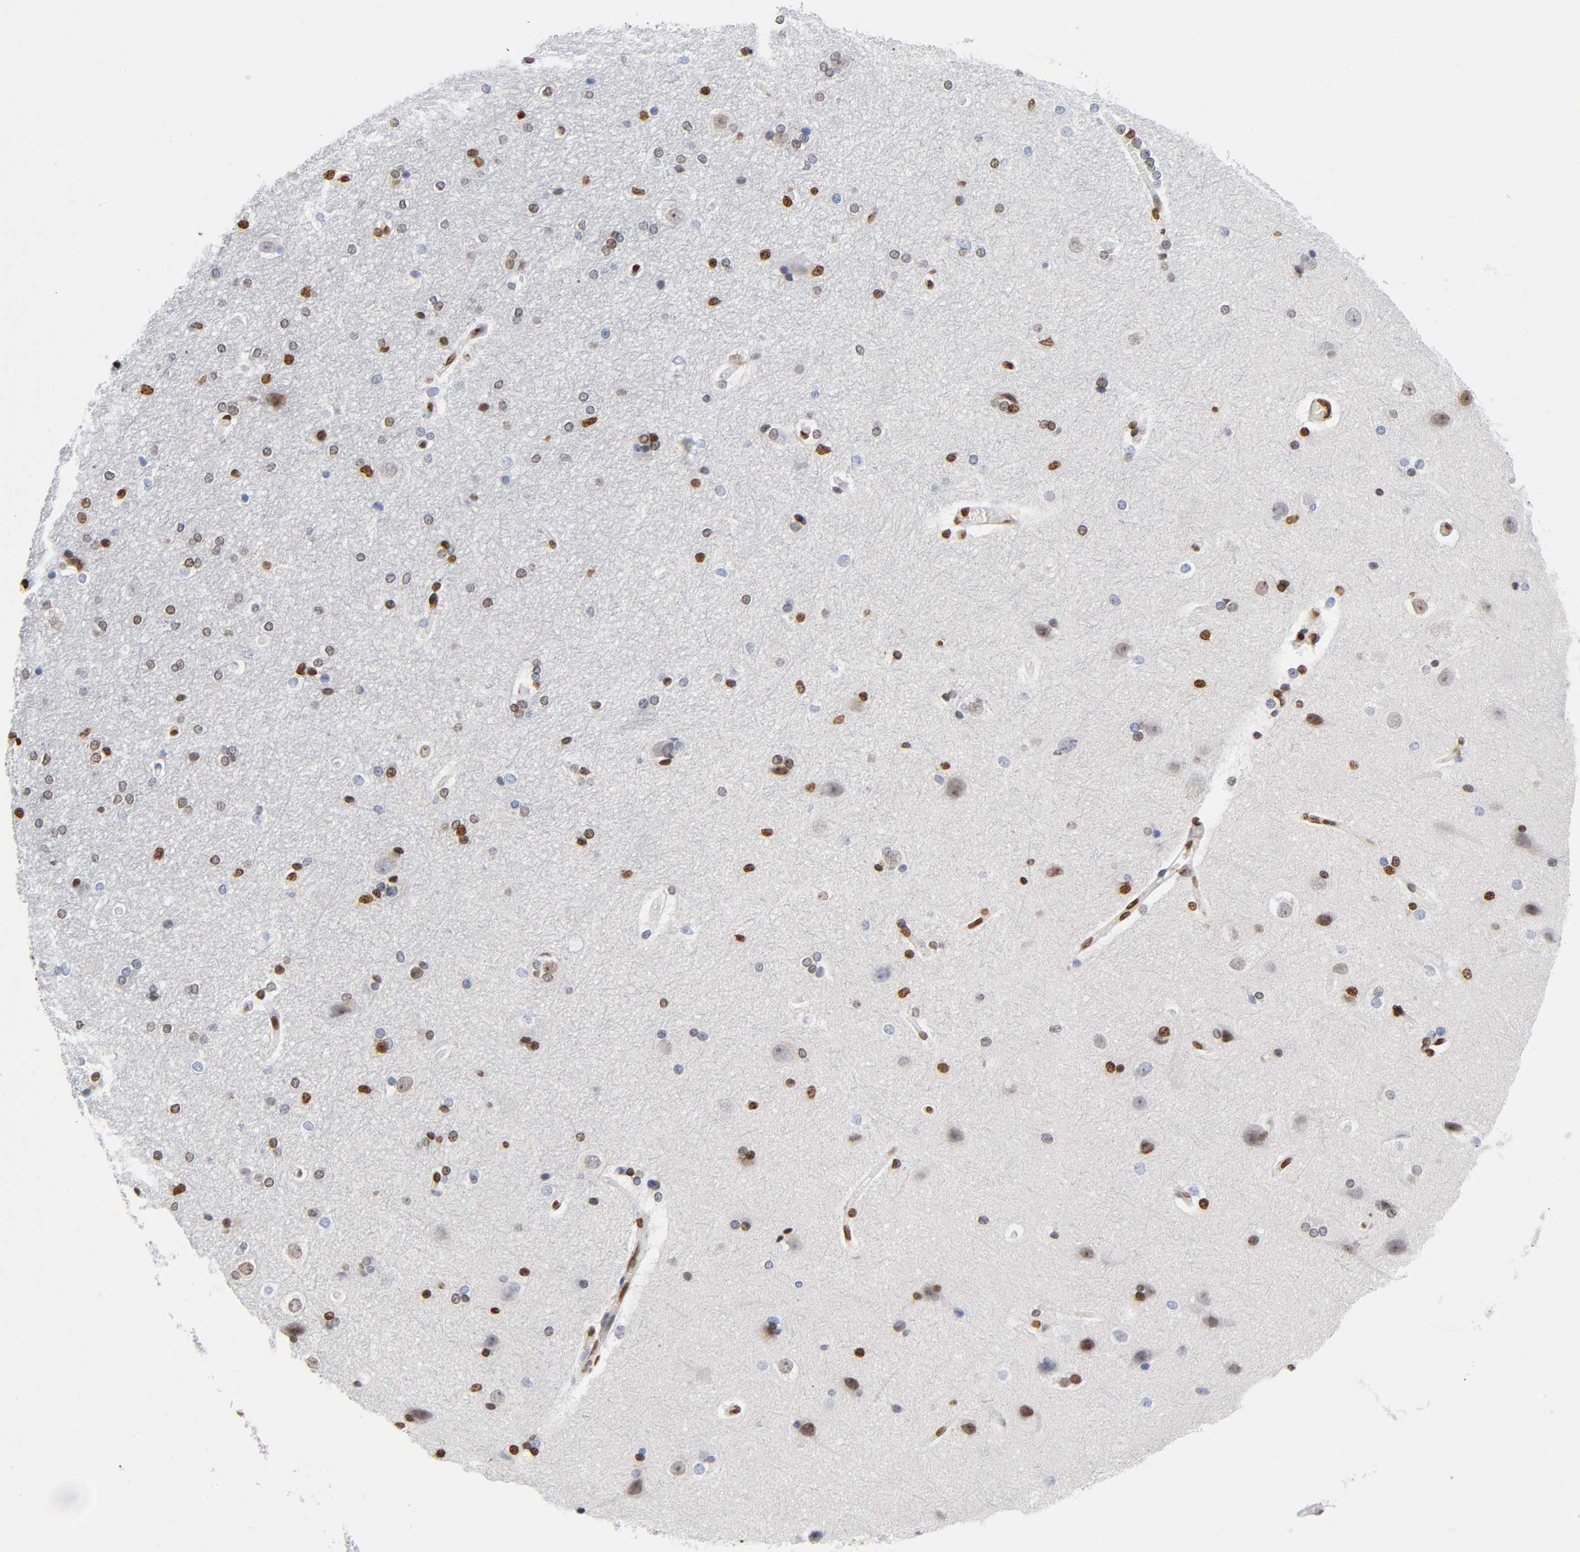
{"staining": {"intensity": "moderate", "quantity": "25%-75%", "location": "nuclear"}, "tissue": "hippocampus", "cell_type": "Glial cells", "image_type": "normal", "snomed": [{"axis": "morphology", "description": "Normal tissue, NOS"}, {"axis": "topography", "description": "Hippocampus"}], "caption": "Glial cells demonstrate medium levels of moderate nuclear positivity in approximately 25%-75% of cells in unremarkable human hippocampus.", "gene": "HOXA6", "patient": {"sex": "female", "age": 19}}